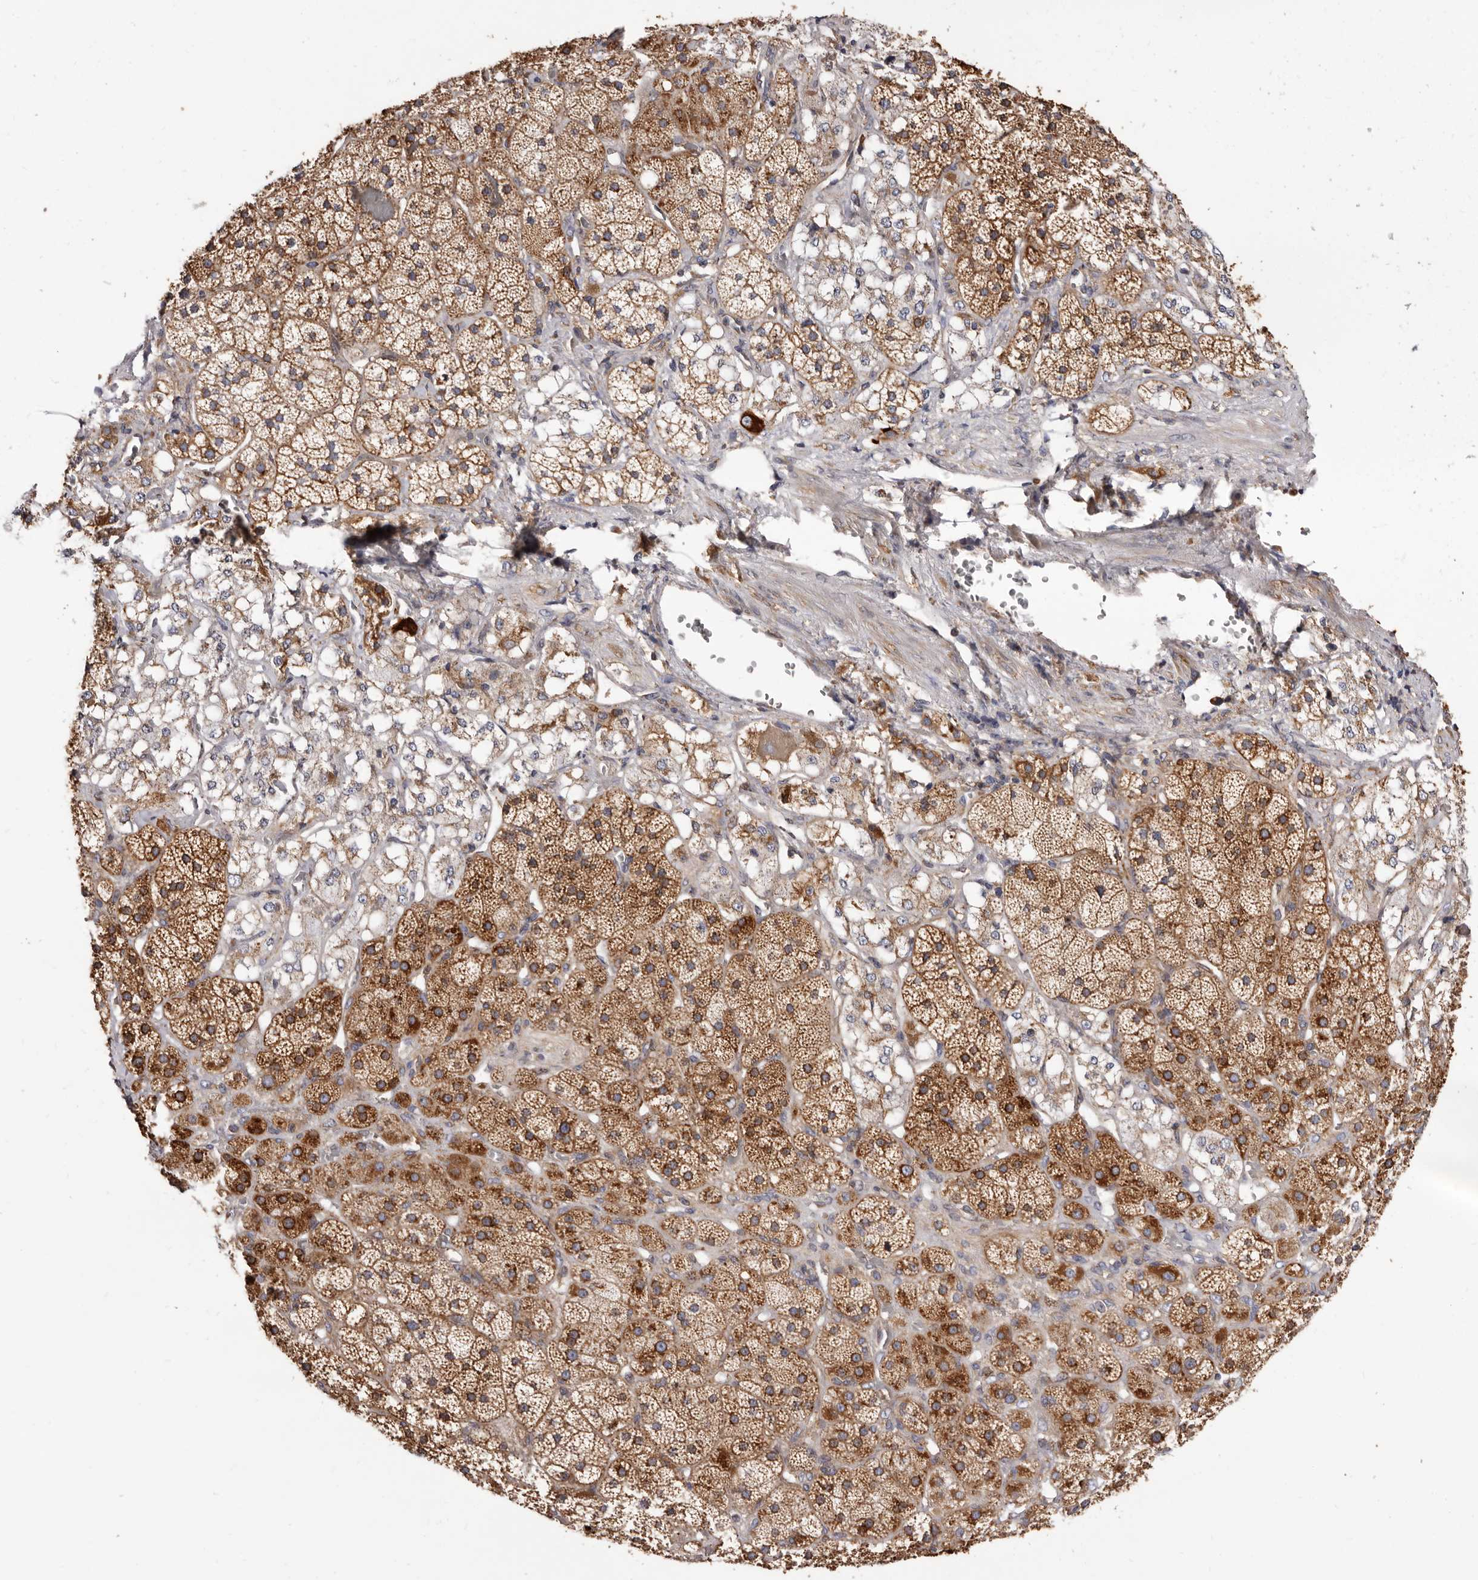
{"staining": {"intensity": "moderate", "quantity": ">75%", "location": "cytoplasmic/membranous"}, "tissue": "adrenal gland", "cell_type": "Glandular cells", "image_type": "normal", "snomed": [{"axis": "morphology", "description": "Normal tissue, NOS"}, {"axis": "topography", "description": "Adrenal gland"}], "caption": "Adrenal gland stained with DAB (3,3'-diaminobenzidine) immunohistochemistry (IHC) displays medium levels of moderate cytoplasmic/membranous expression in approximately >75% of glandular cells.", "gene": "COQ8B", "patient": {"sex": "male", "age": 57}}